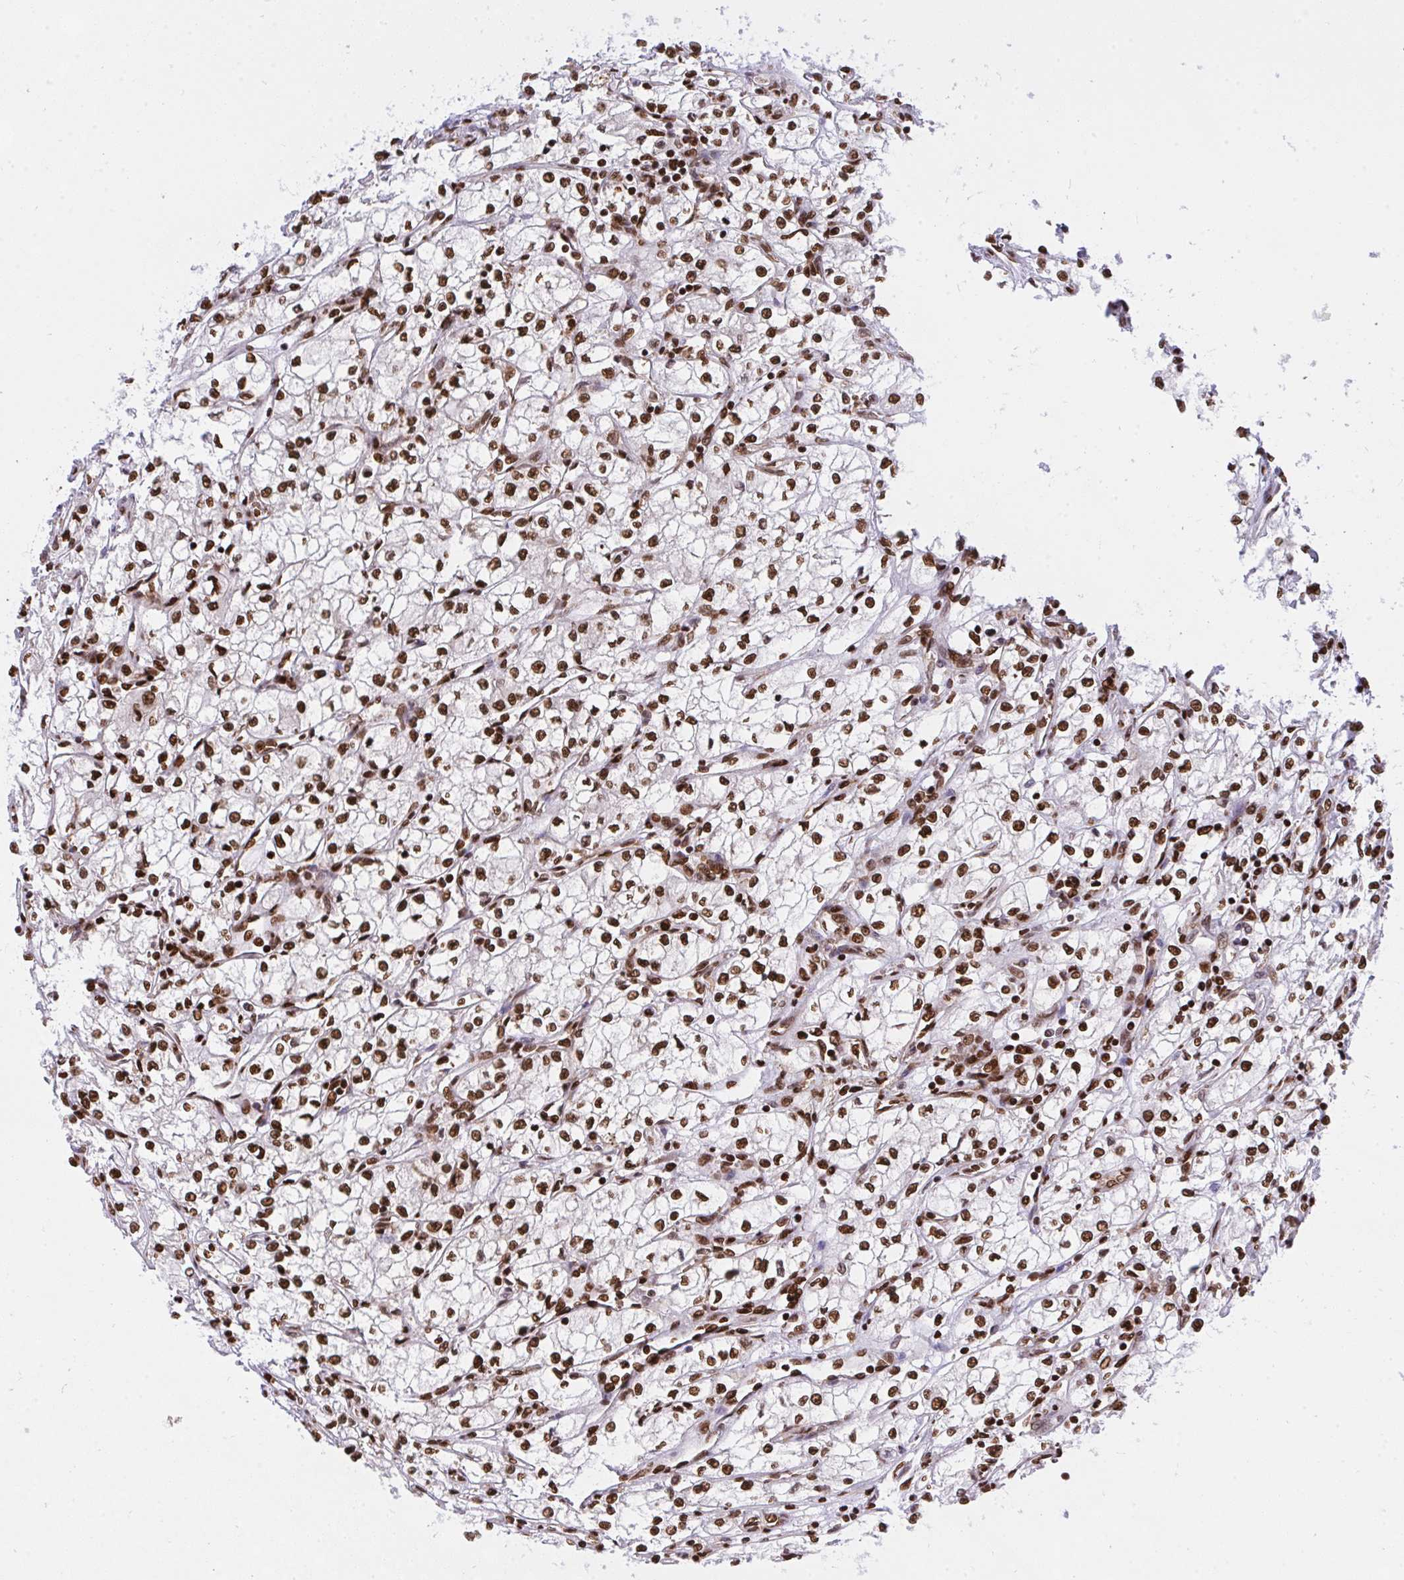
{"staining": {"intensity": "moderate", "quantity": ">75%", "location": "nuclear"}, "tissue": "renal cancer", "cell_type": "Tumor cells", "image_type": "cancer", "snomed": [{"axis": "morphology", "description": "Adenocarcinoma, NOS"}, {"axis": "topography", "description": "Kidney"}], "caption": "A brown stain labels moderate nuclear expression of a protein in renal cancer tumor cells.", "gene": "HNRNPL", "patient": {"sex": "male", "age": 59}}